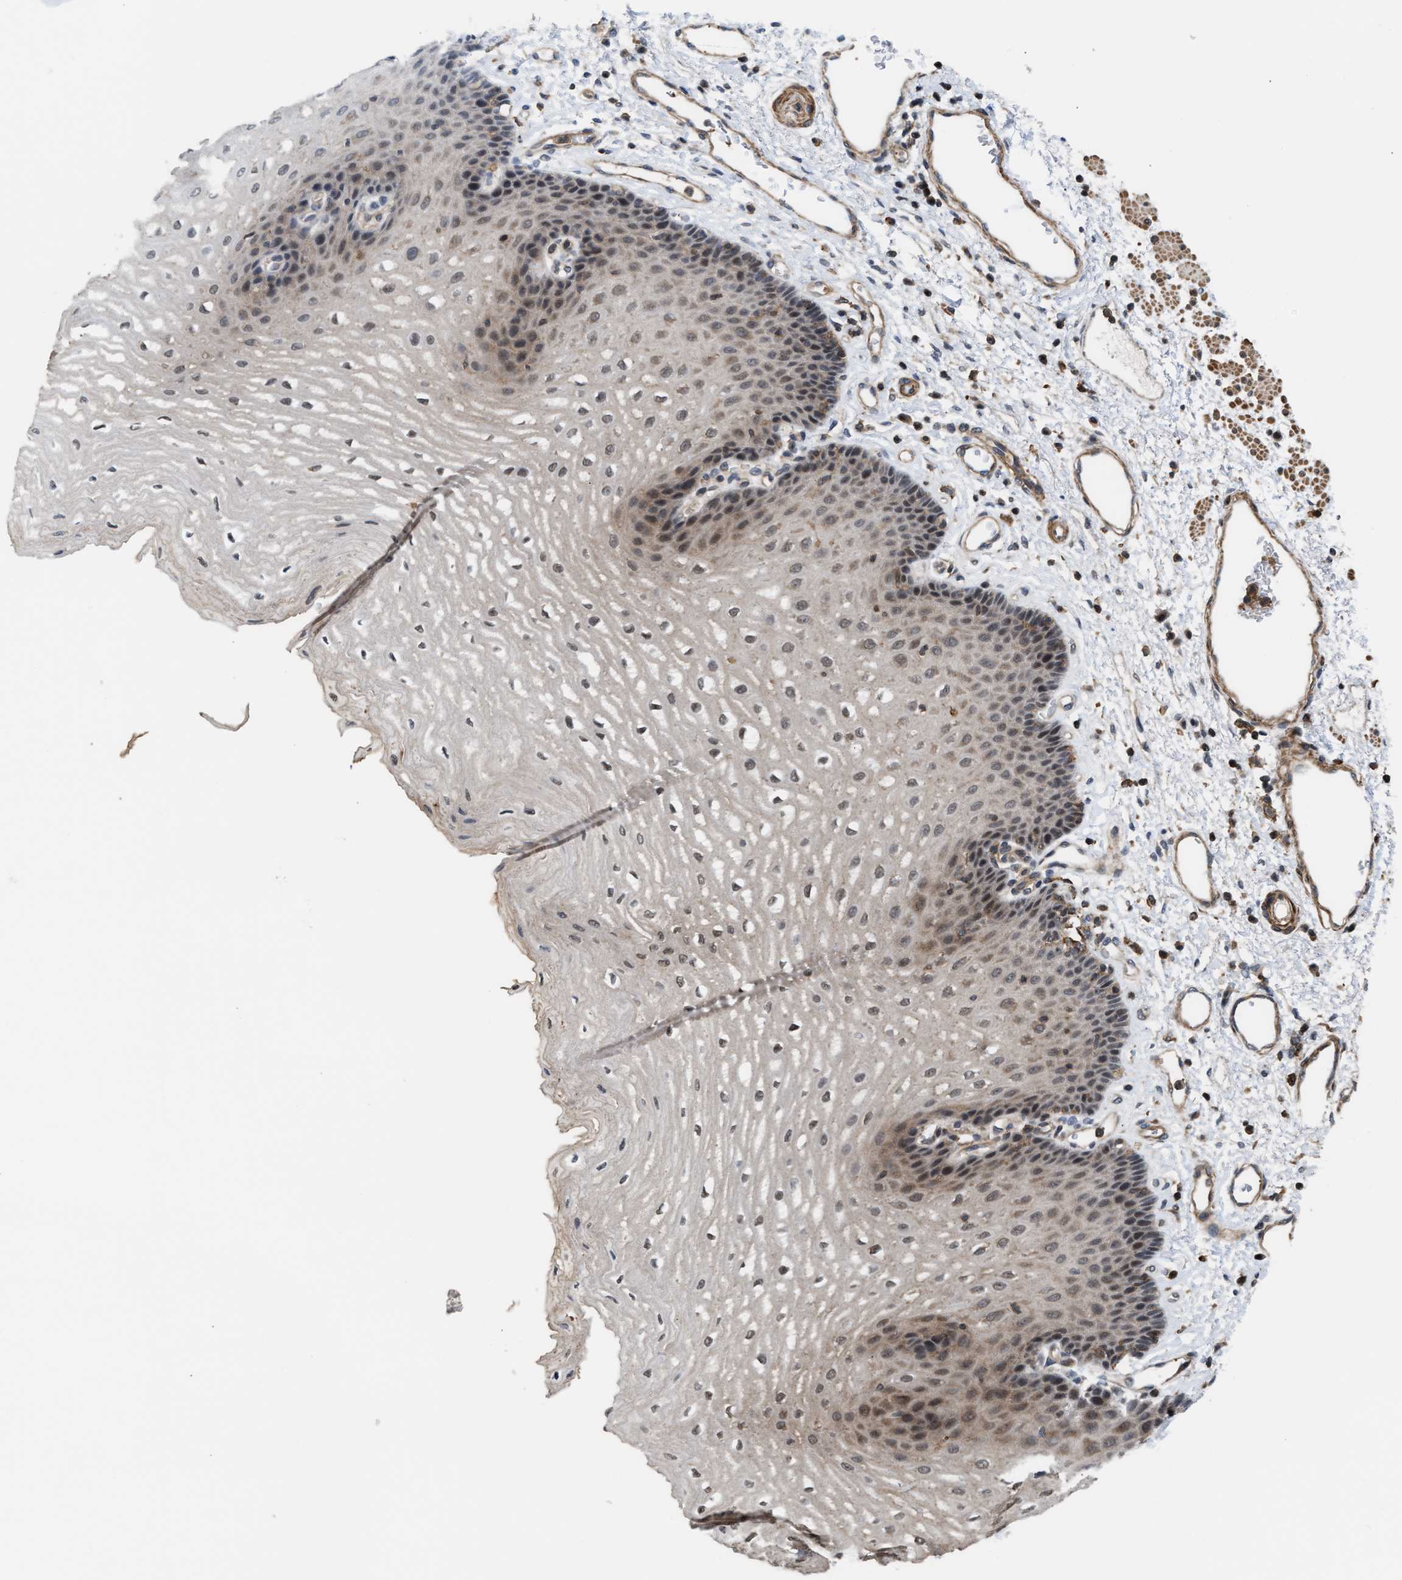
{"staining": {"intensity": "moderate", "quantity": "25%-75%", "location": "cytoplasmic/membranous,nuclear"}, "tissue": "esophagus", "cell_type": "Squamous epithelial cells", "image_type": "normal", "snomed": [{"axis": "morphology", "description": "Normal tissue, NOS"}, {"axis": "topography", "description": "Esophagus"}], "caption": "Protein staining reveals moderate cytoplasmic/membranous,nuclear expression in approximately 25%-75% of squamous epithelial cells in unremarkable esophagus.", "gene": "STAU2", "patient": {"sex": "male", "age": 54}}